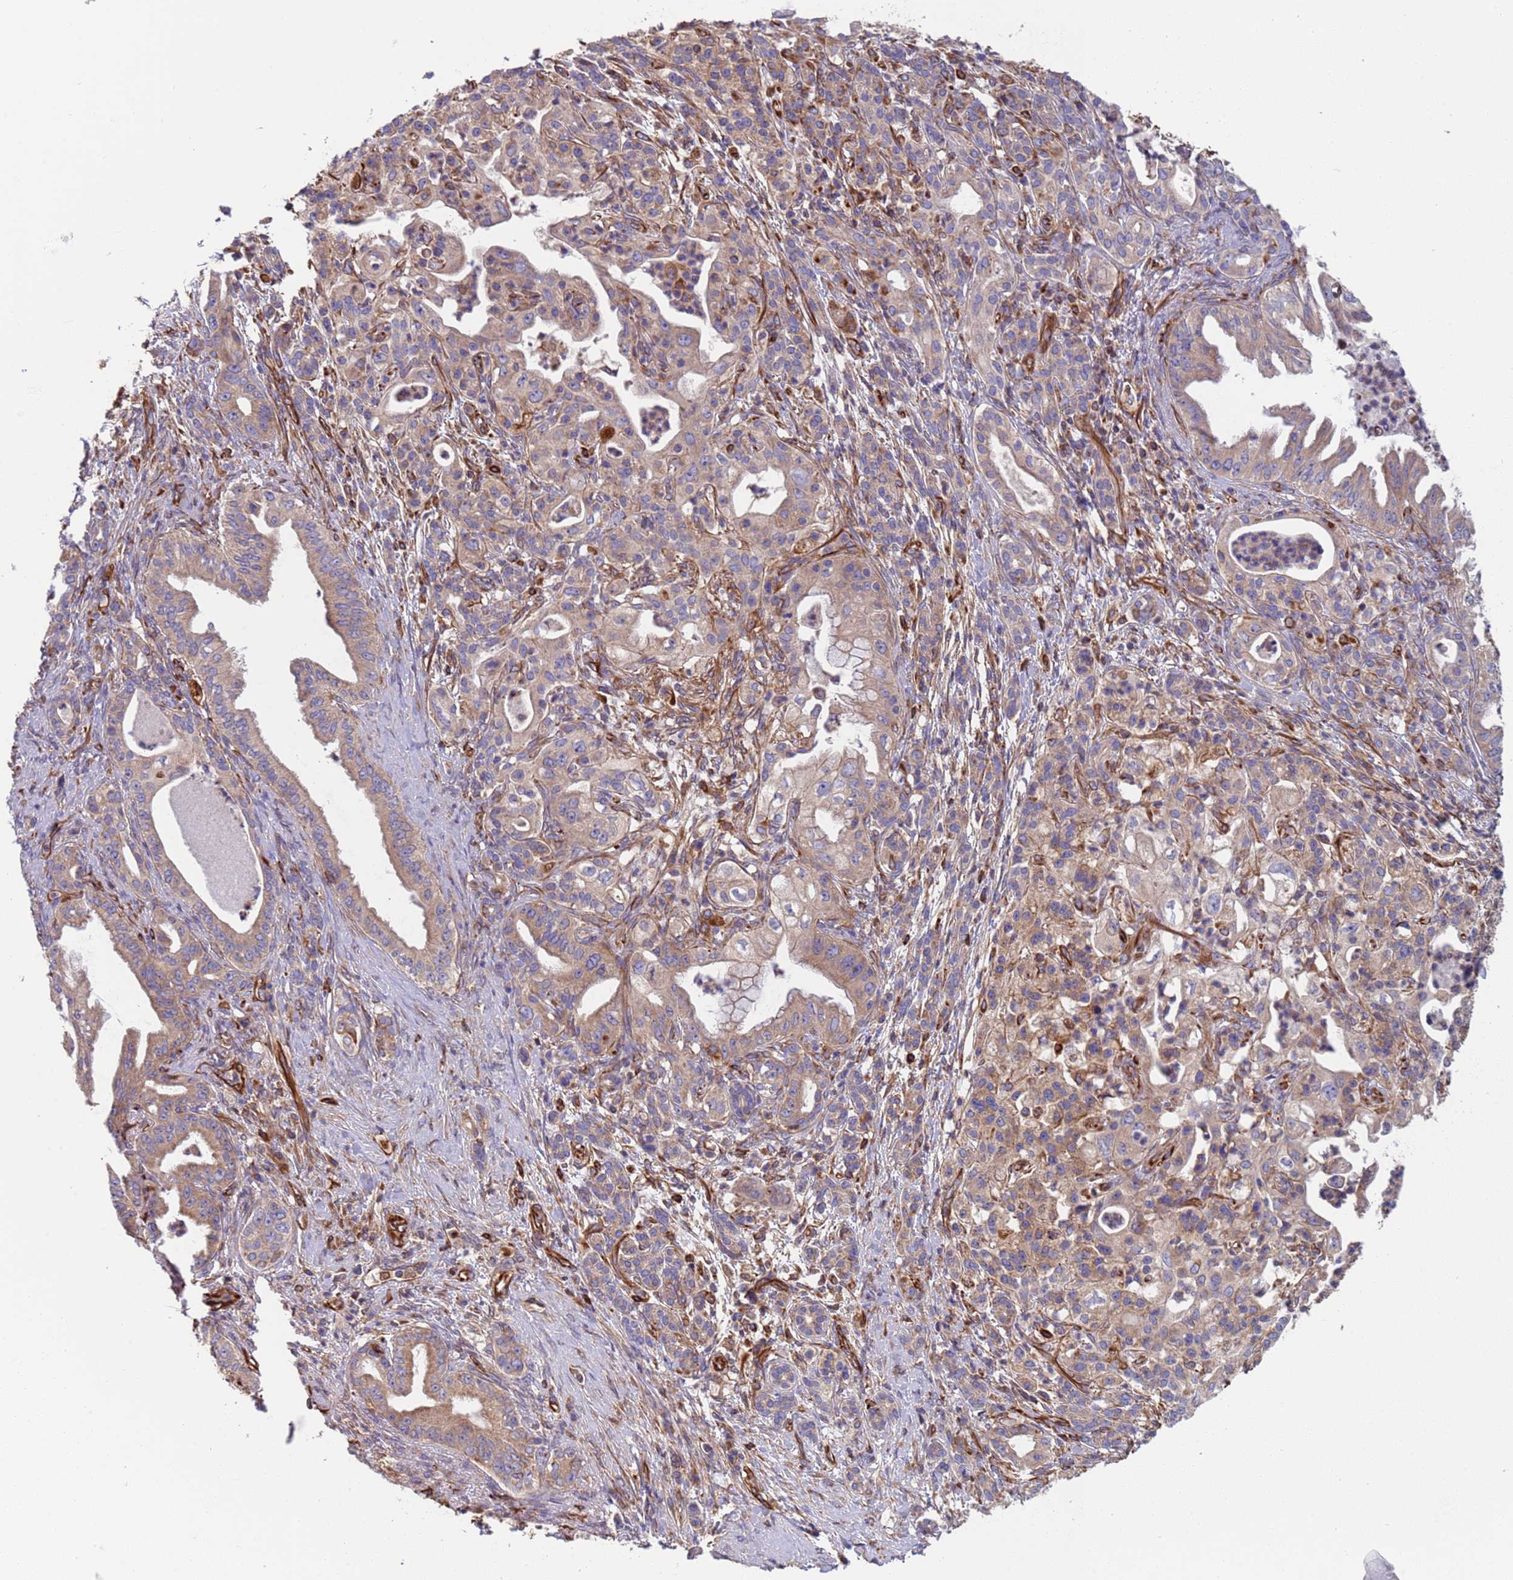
{"staining": {"intensity": "moderate", "quantity": "25%-75%", "location": "cytoplasmic/membranous"}, "tissue": "pancreatic cancer", "cell_type": "Tumor cells", "image_type": "cancer", "snomed": [{"axis": "morphology", "description": "Adenocarcinoma, NOS"}, {"axis": "topography", "description": "Pancreas"}], "caption": "DAB (3,3'-diaminobenzidine) immunohistochemical staining of adenocarcinoma (pancreatic) reveals moderate cytoplasmic/membranous protein positivity in approximately 25%-75% of tumor cells.", "gene": "NUDT12", "patient": {"sex": "male", "age": 58}}